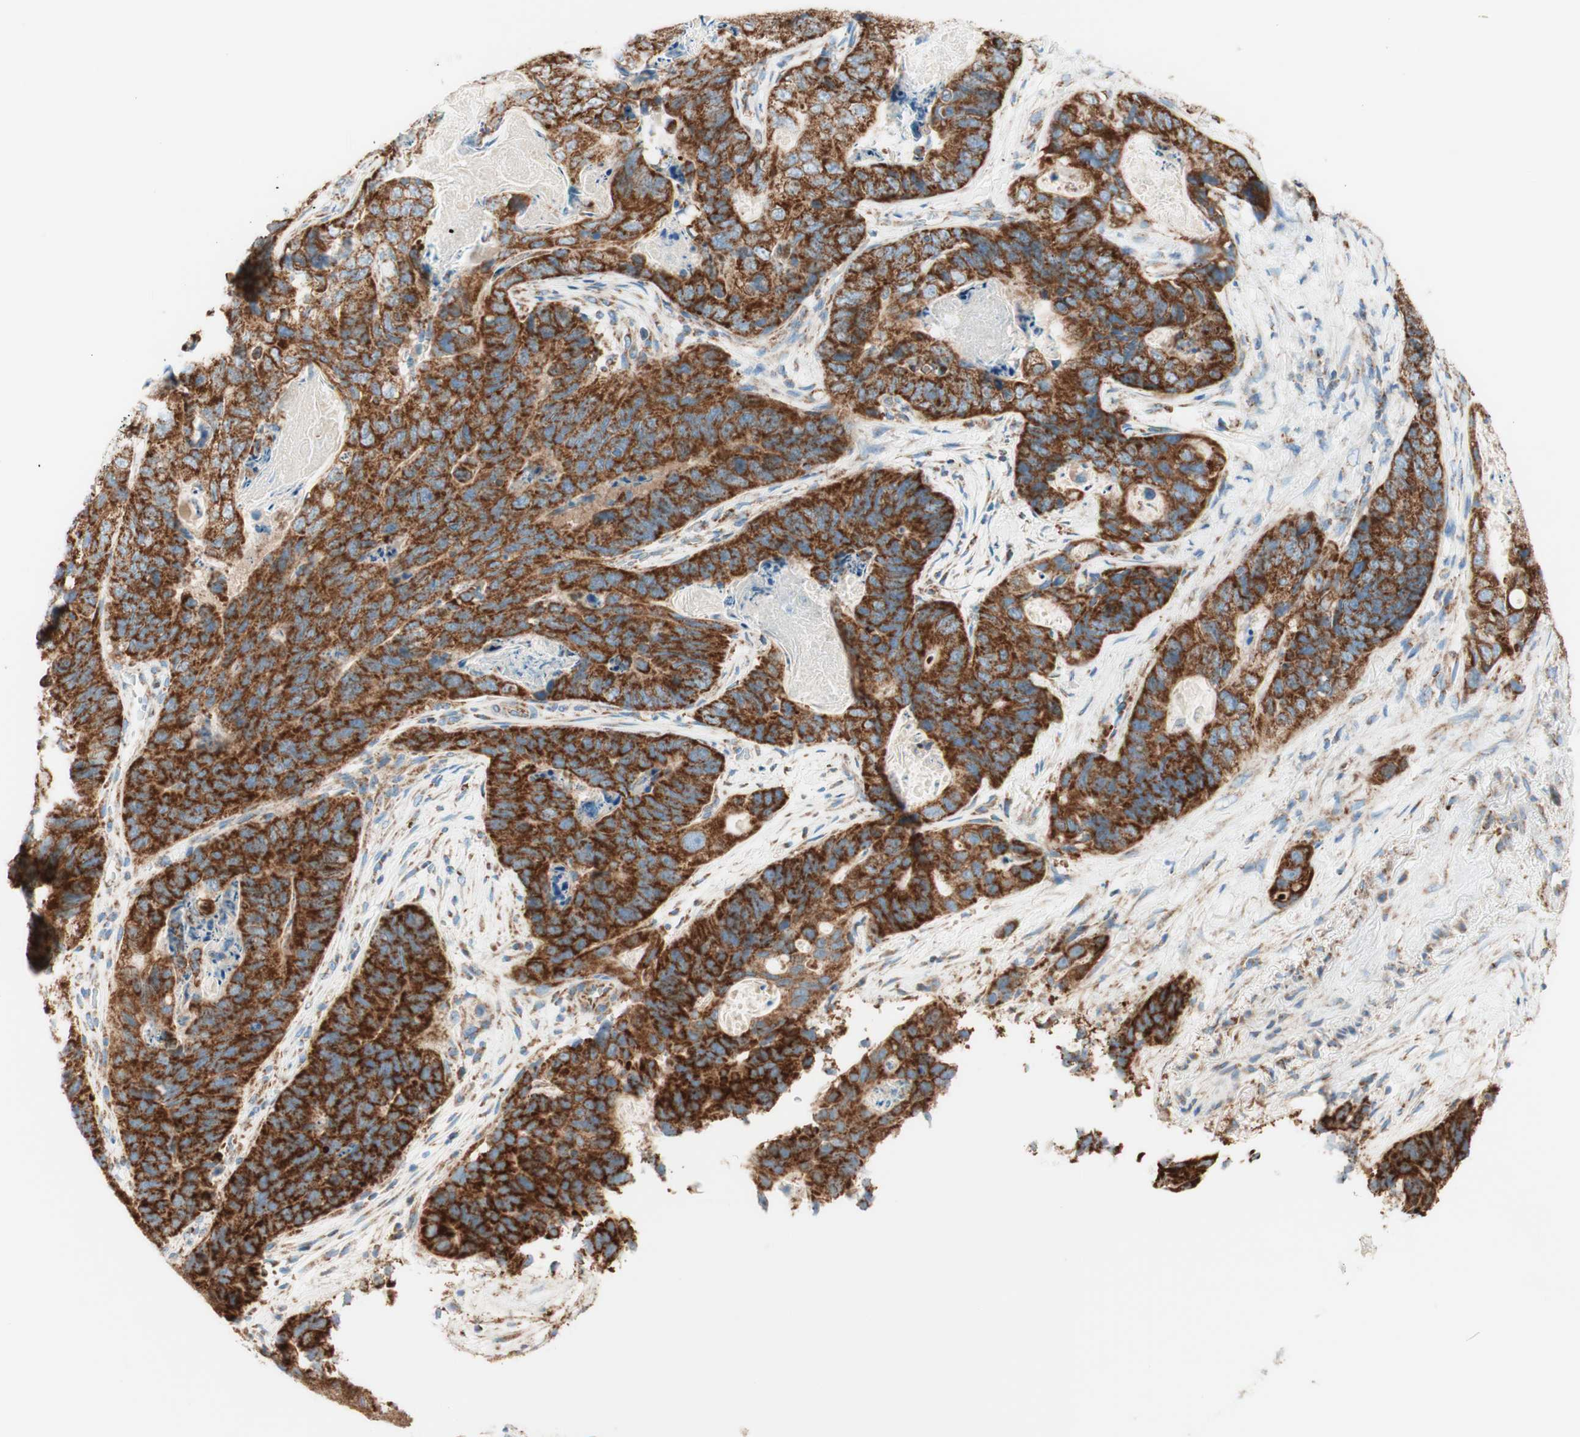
{"staining": {"intensity": "strong", "quantity": ">75%", "location": "cytoplasmic/membranous"}, "tissue": "stomach cancer", "cell_type": "Tumor cells", "image_type": "cancer", "snomed": [{"axis": "morphology", "description": "Adenocarcinoma, NOS"}, {"axis": "topography", "description": "Stomach"}], "caption": "Tumor cells exhibit high levels of strong cytoplasmic/membranous positivity in about >75% of cells in human stomach cancer.", "gene": "TOMM20", "patient": {"sex": "female", "age": 89}}